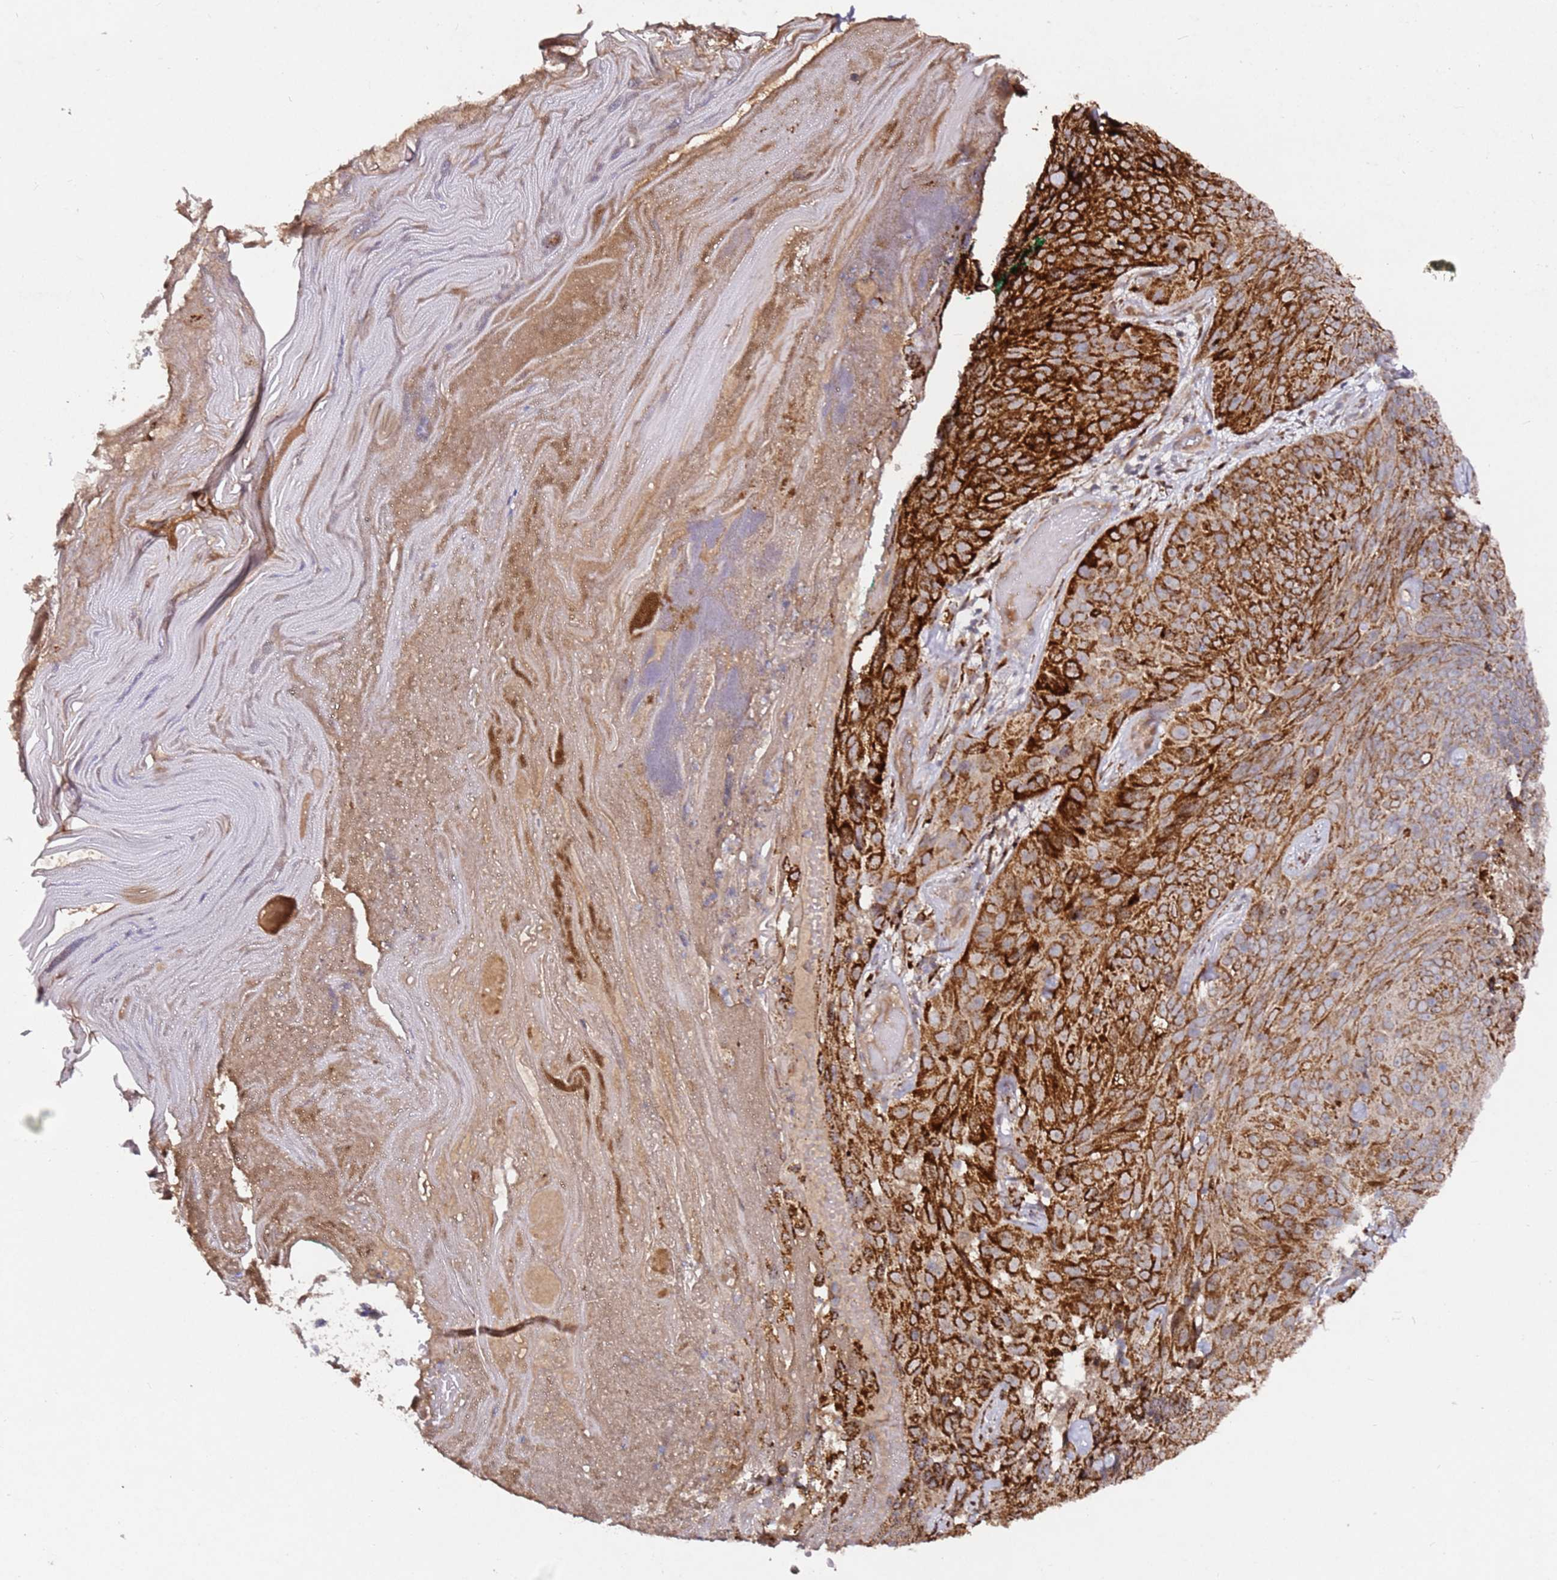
{"staining": {"intensity": "strong", "quantity": "25%-75%", "location": "cytoplasmic/membranous"}, "tissue": "skin cancer", "cell_type": "Tumor cells", "image_type": "cancer", "snomed": [{"axis": "morphology", "description": "Squamous cell carcinoma, NOS"}, {"axis": "topography", "description": "Skin"}], "caption": "Skin cancer (squamous cell carcinoma) tissue displays strong cytoplasmic/membranous positivity in approximately 25%-75% of tumor cells", "gene": "ALG11", "patient": {"sex": "female", "age": 87}}